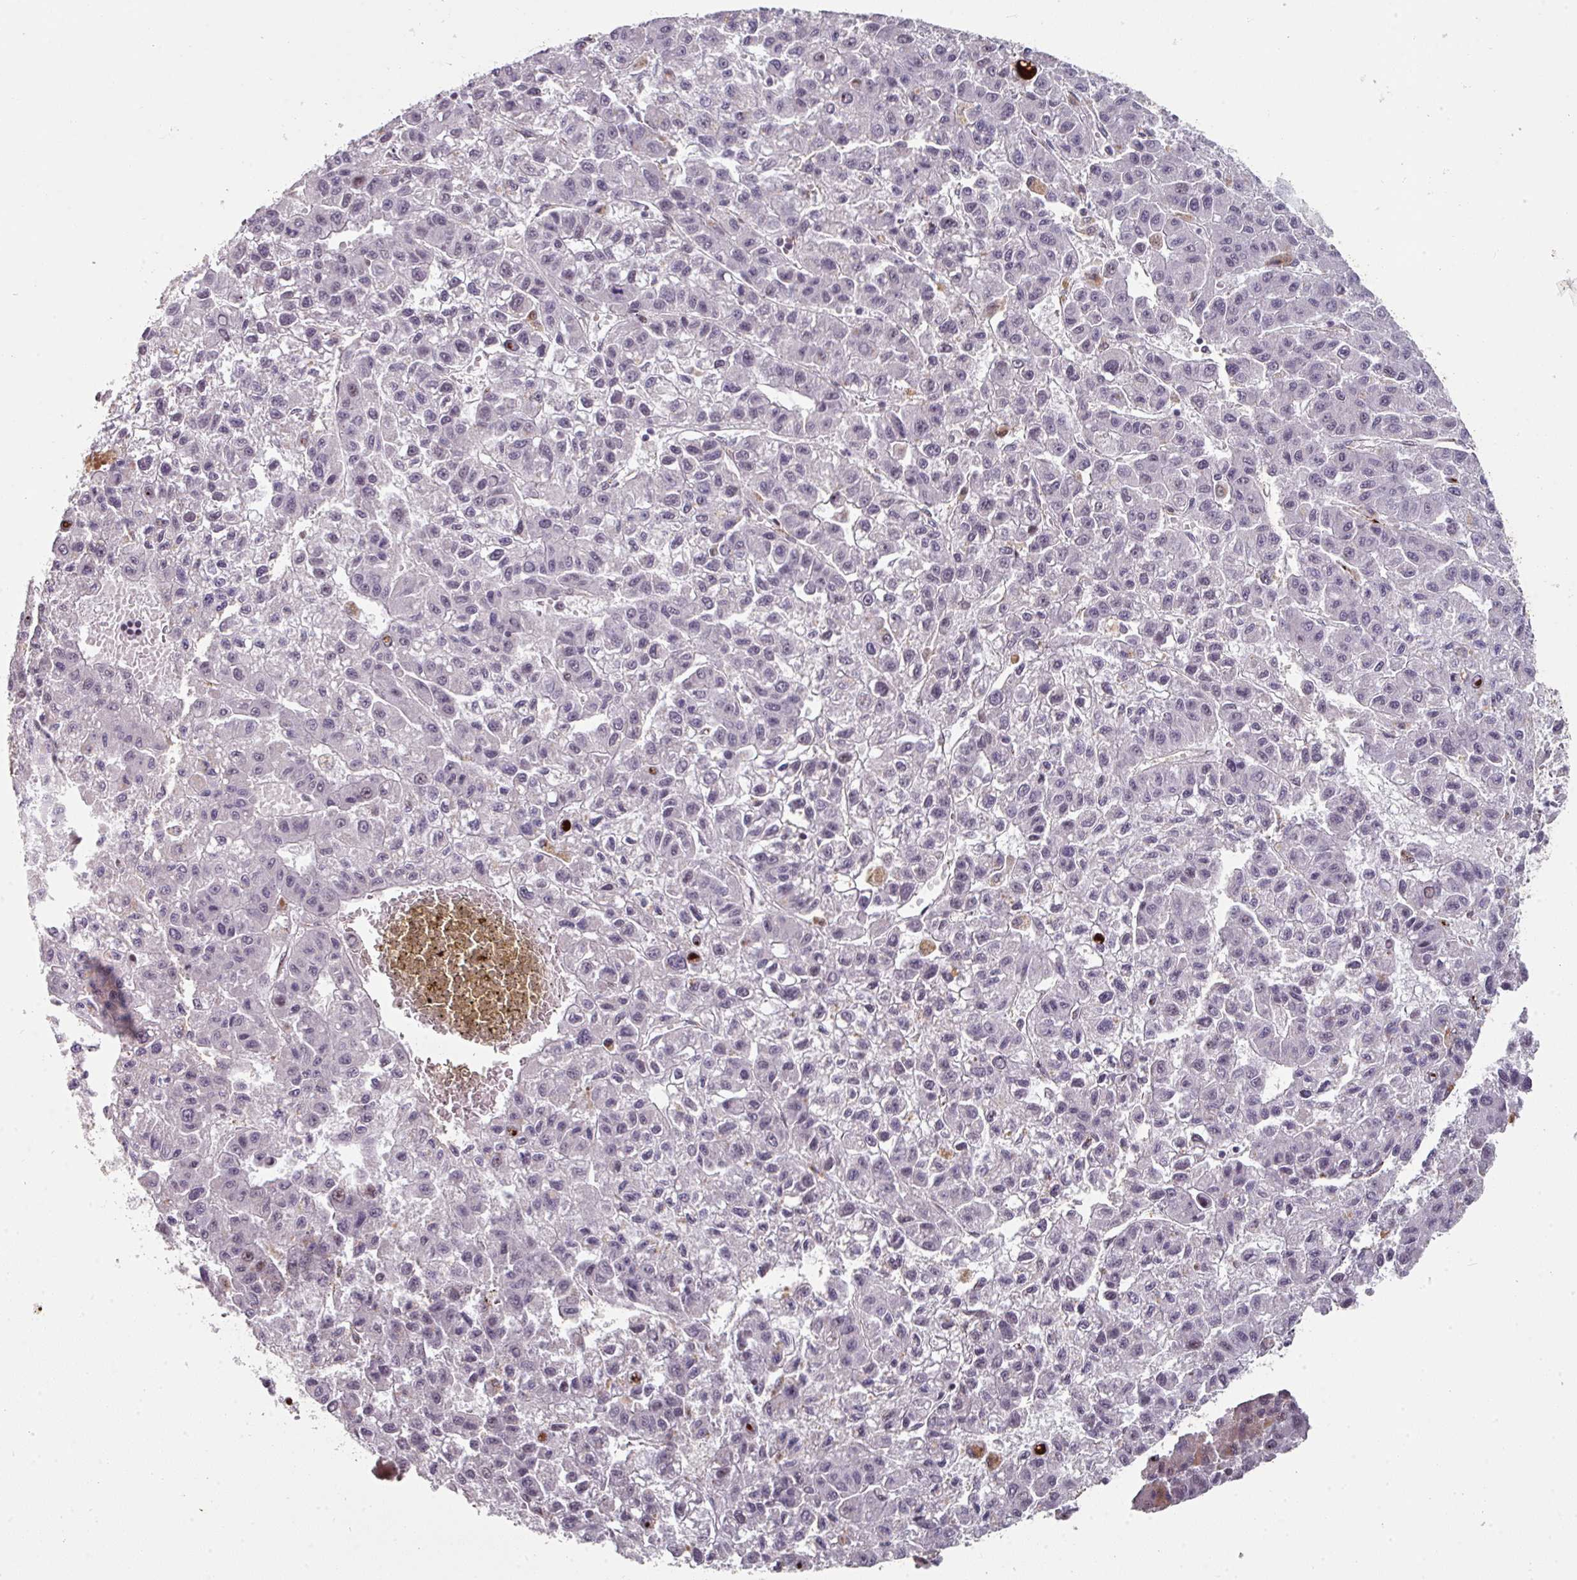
{"staining": {"intensity": "moderate", "quantity": "<25%", "location": "nuclear"}, "tissue": "liver cancer", "cell_type": "Tumor cells", "image_type": "cancer", "snomed": [{"axis": "morphology", "description": "Carcinoma, Hepatocellular, NOS"}, {"axis": "topography", "description": "Liver"}], "caption": "Immunohistochemistry photomicrograph of neoplastic tissue: human liver hepatocellular carcinoma stained using immunohistochemistry displays low levels of moderate protein expression localized specifically in the nuclear of tumor cells, appearing as a nuclear brown color.", "gene": "SIDT2", "patient": {"sex": "male", "age": 70}}